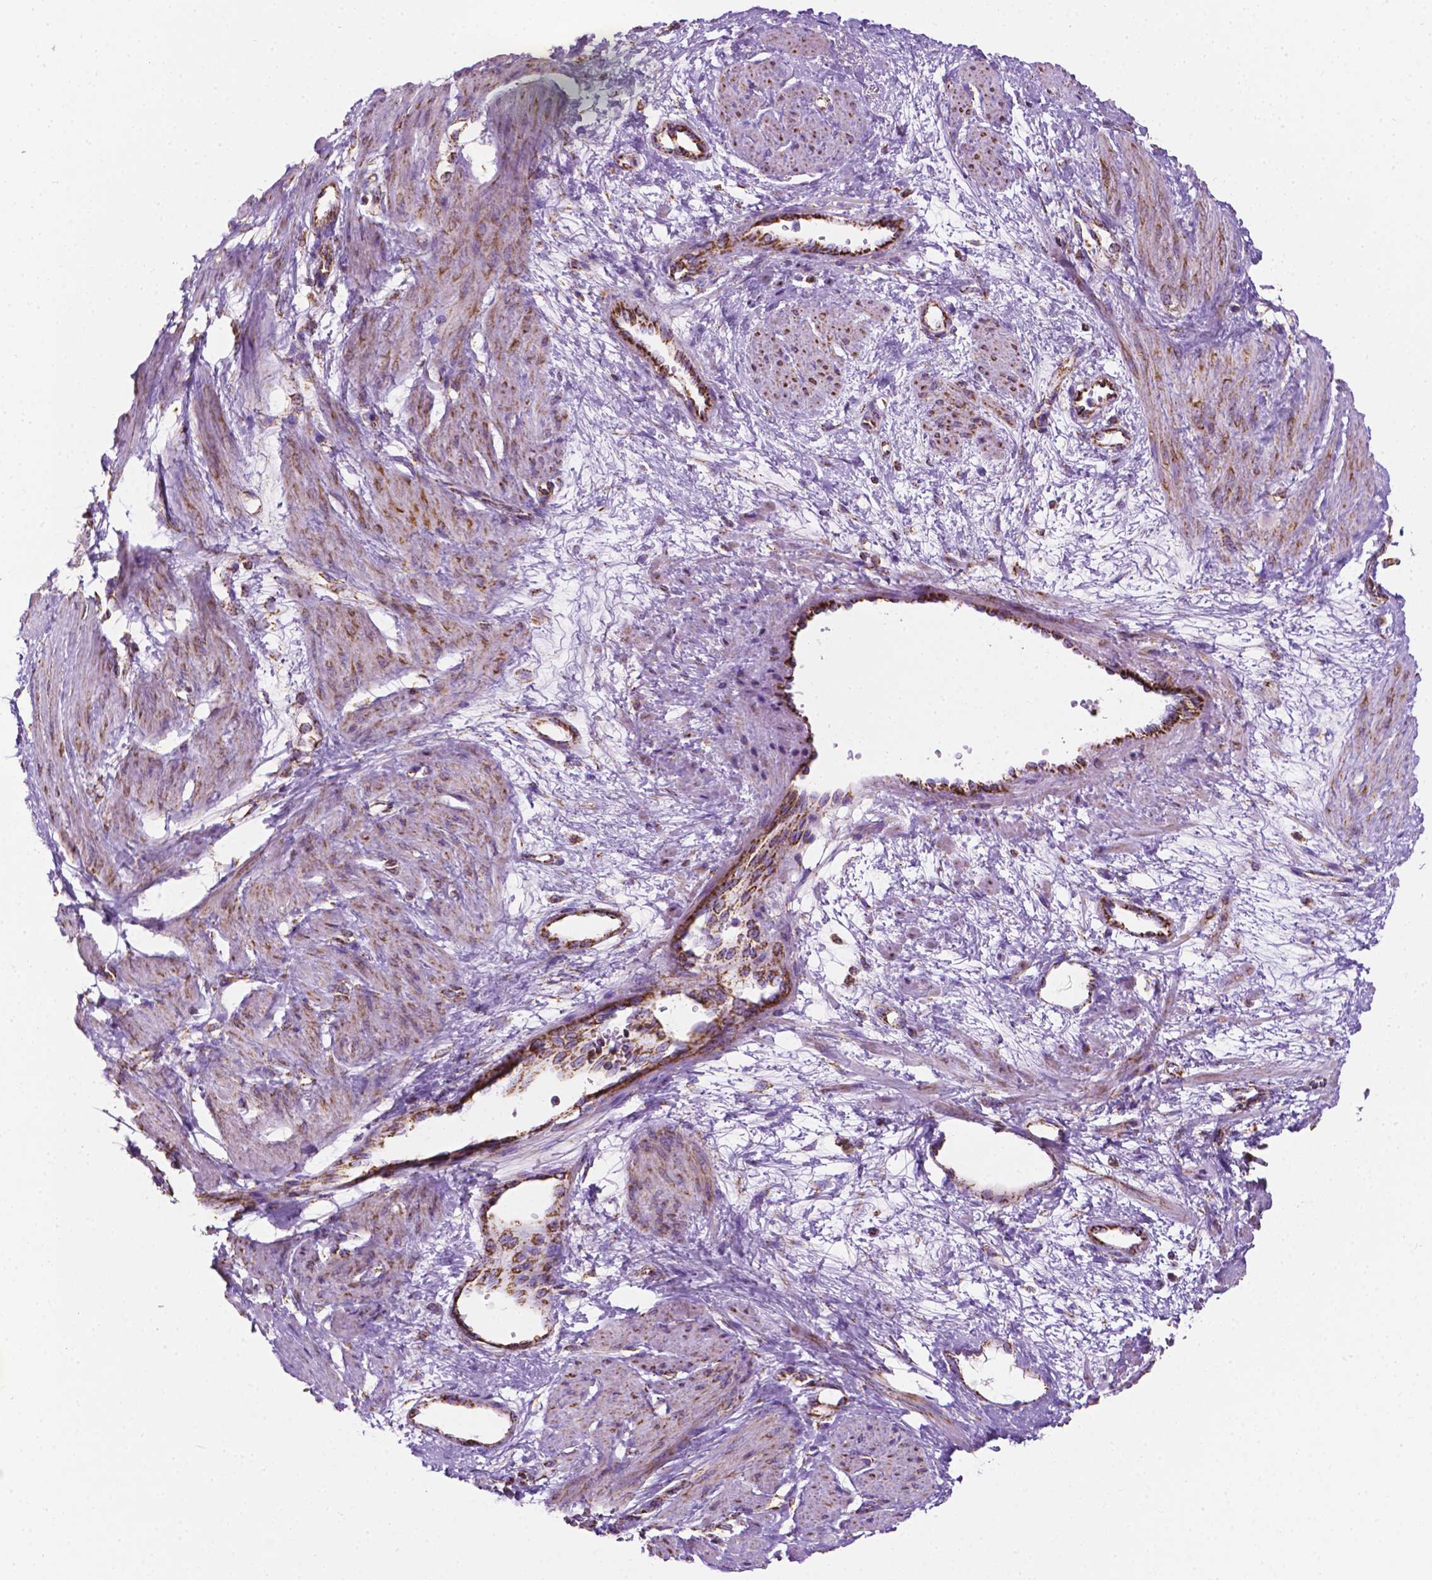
{"staining": {"intensity": "moderate", "quantity": "<25%", "location": "cytoplasmic/membranous"}, "tissue": "smooth muscle", "cell_type": "Smooth muscle cells", "image_type": "normal", "snomed": [{"axis": "morphology", "description": "Normal tissue, NOS"}, {"axis": "topography", "description": "Smooth muscle"}, {"axis": "topography", "description": "Uterus"}], "caption": "Benign smooth muscle was stained to show a protein in brown. There is low levels of moderate cytoplasmic/membranous expression in approximately <25% of smooth muscle cells. Nuclei are stained in blue.", "gene": "RMDN3", "patient": {"sex": "female", "age": 39}}